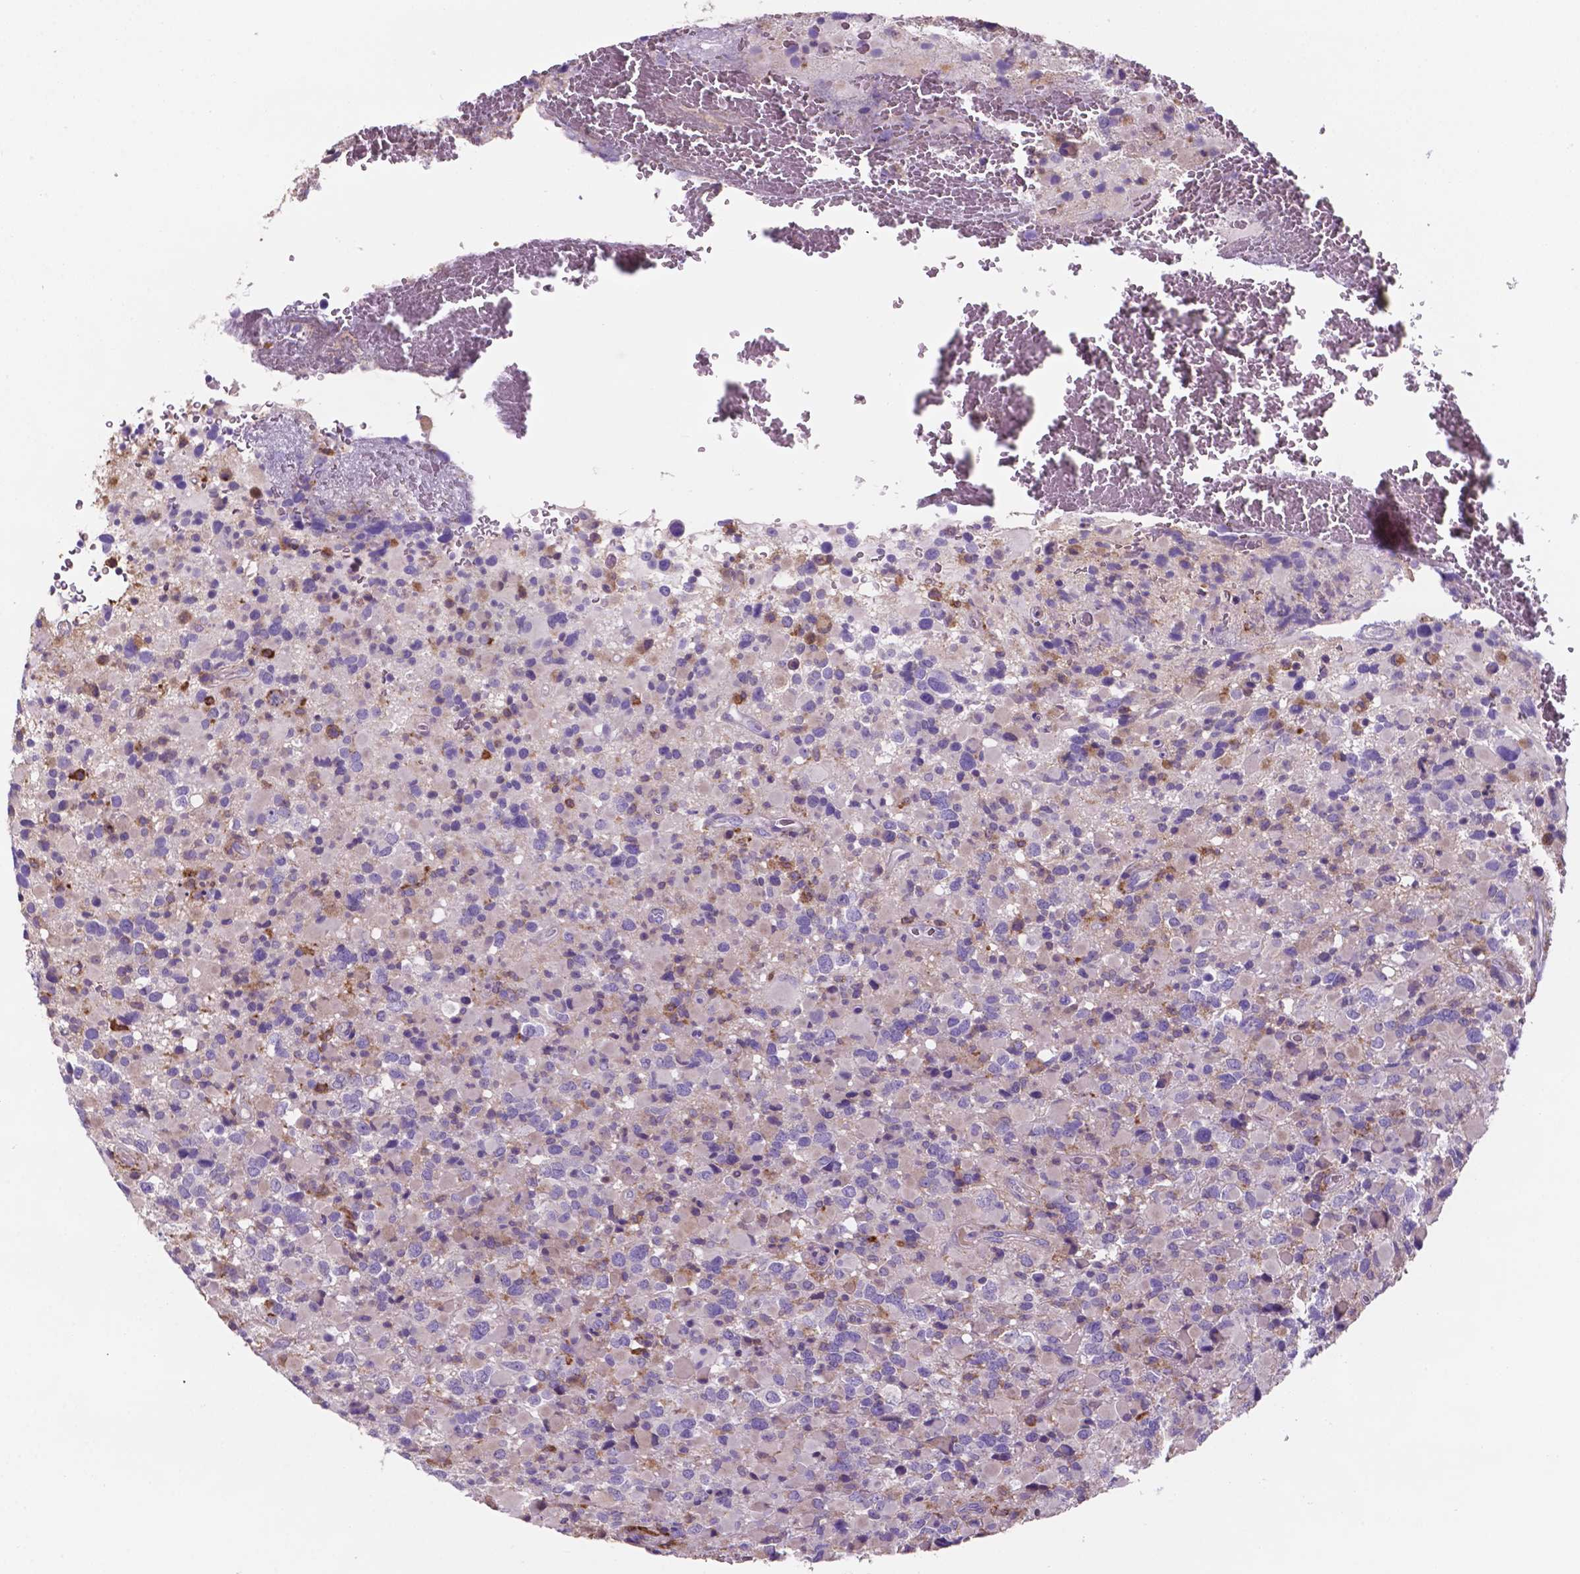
{"staining": {"intensity": "negative", "quantity": "none", "location": "none"}, "tissue": "glioma", "cell_type": "Tumor cells", "image_type": "cancer", "snomed": [{"axis": "morphology", "description": "Glioma, malignant, High grade"}, {"axis": "topography", "description": "Brain"}], "caption": "Image shows no significant protein expression in tumor cells of high-grade glioma (malignant).", "gene": "MKRN2OS", "patient": {"sex": "female", "age": 40}}